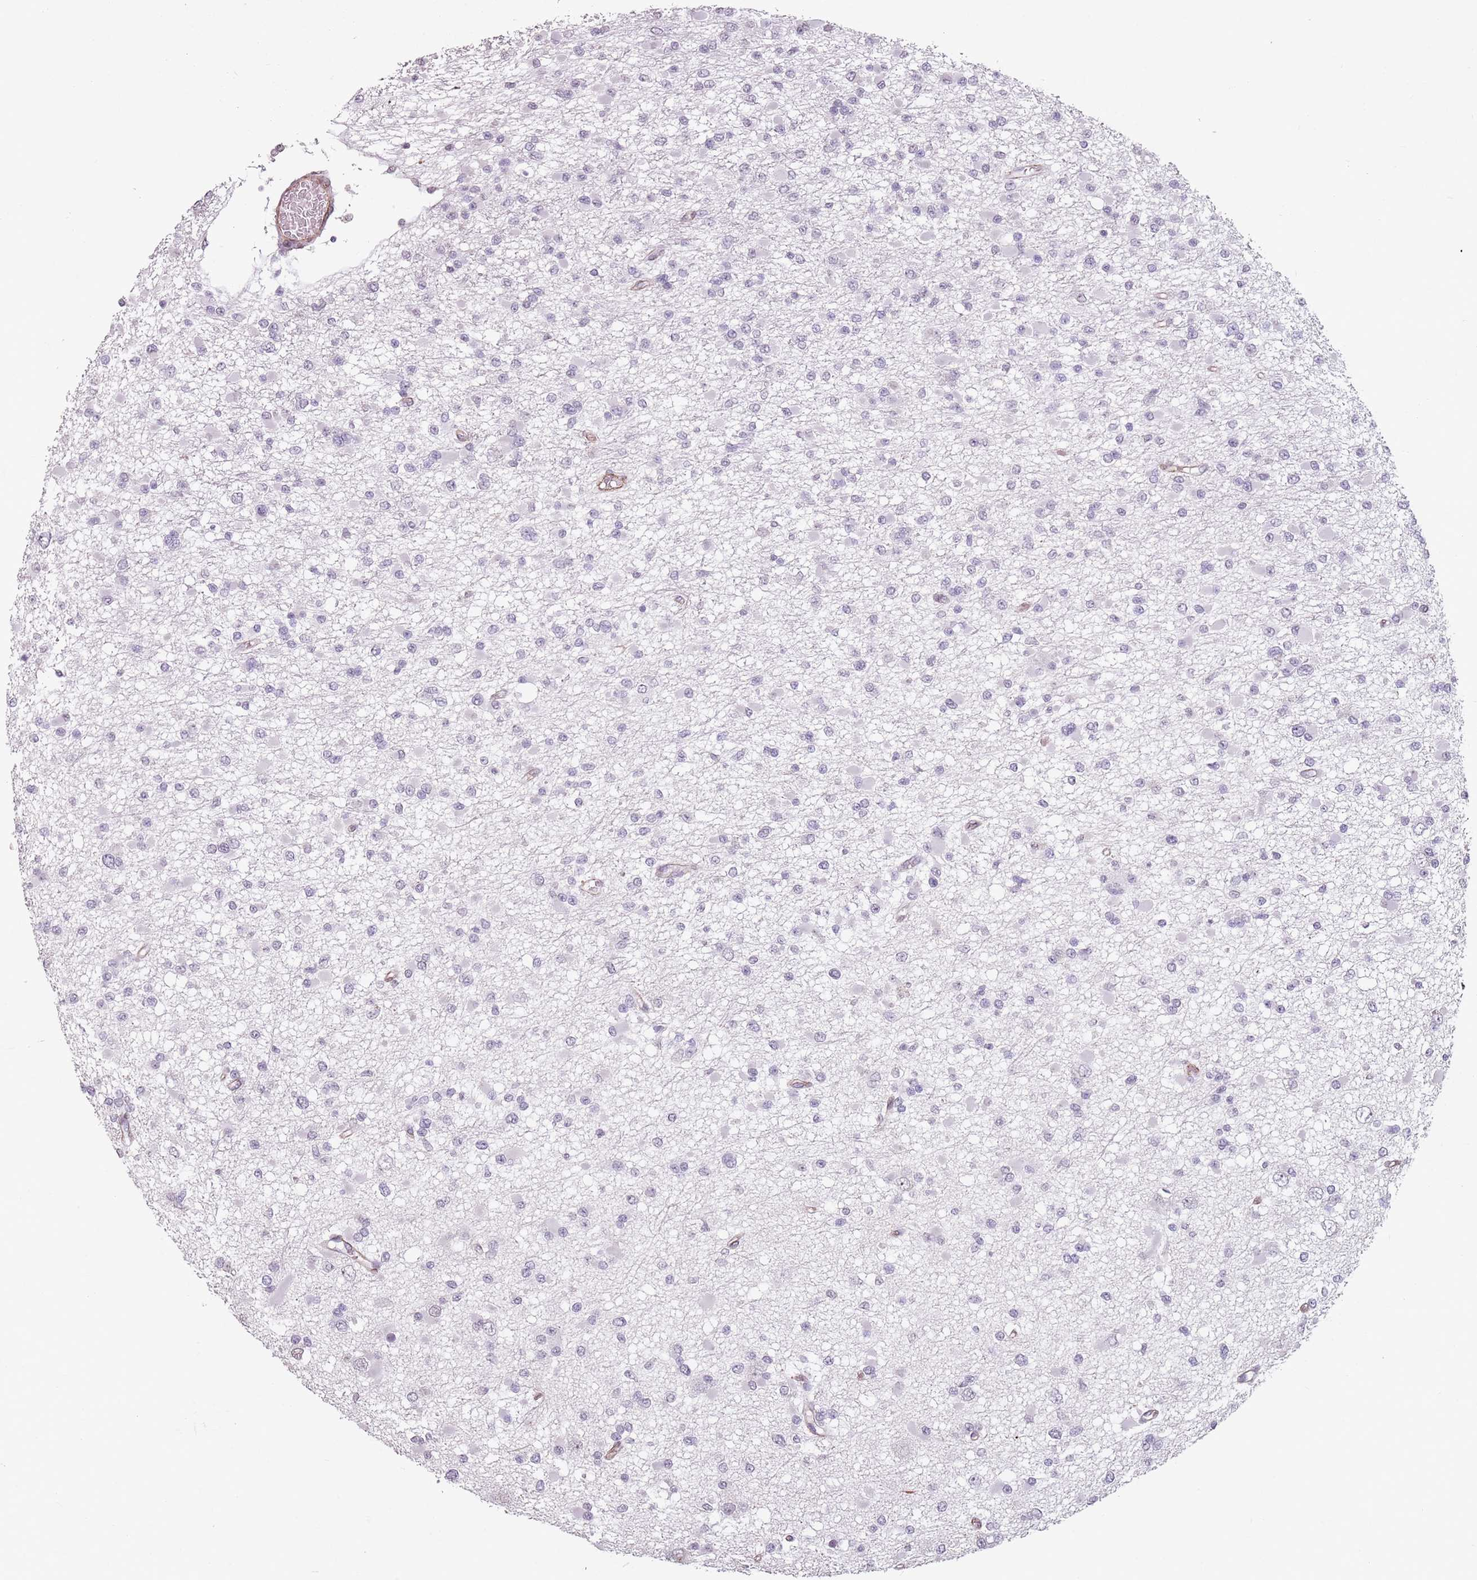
{"staining": {"intensity": "negative", "quantity": "none", "location": "none"}, "tissue": "glioma", "cell_type": "Tumor cells", "image_type": "cancer", "snomed": [{"axis": "morphology", "description": "Glioma, malignant, Low grade"}, {"axis": "topography", "description": "Brain"}], "caption": "Malignant glioma (low-grade) was stained to show a protein in brown. There is no significant expression in tumor cells. Brightfield microscopy of immunohistochemistry (IHC) stained with DAB (3,3'-diaminobenzidine) (brown) and hematoxylin (blue), captured at high magnification.", "gene": "TMC4", "patient": {"sex": "female", "age": 22}}